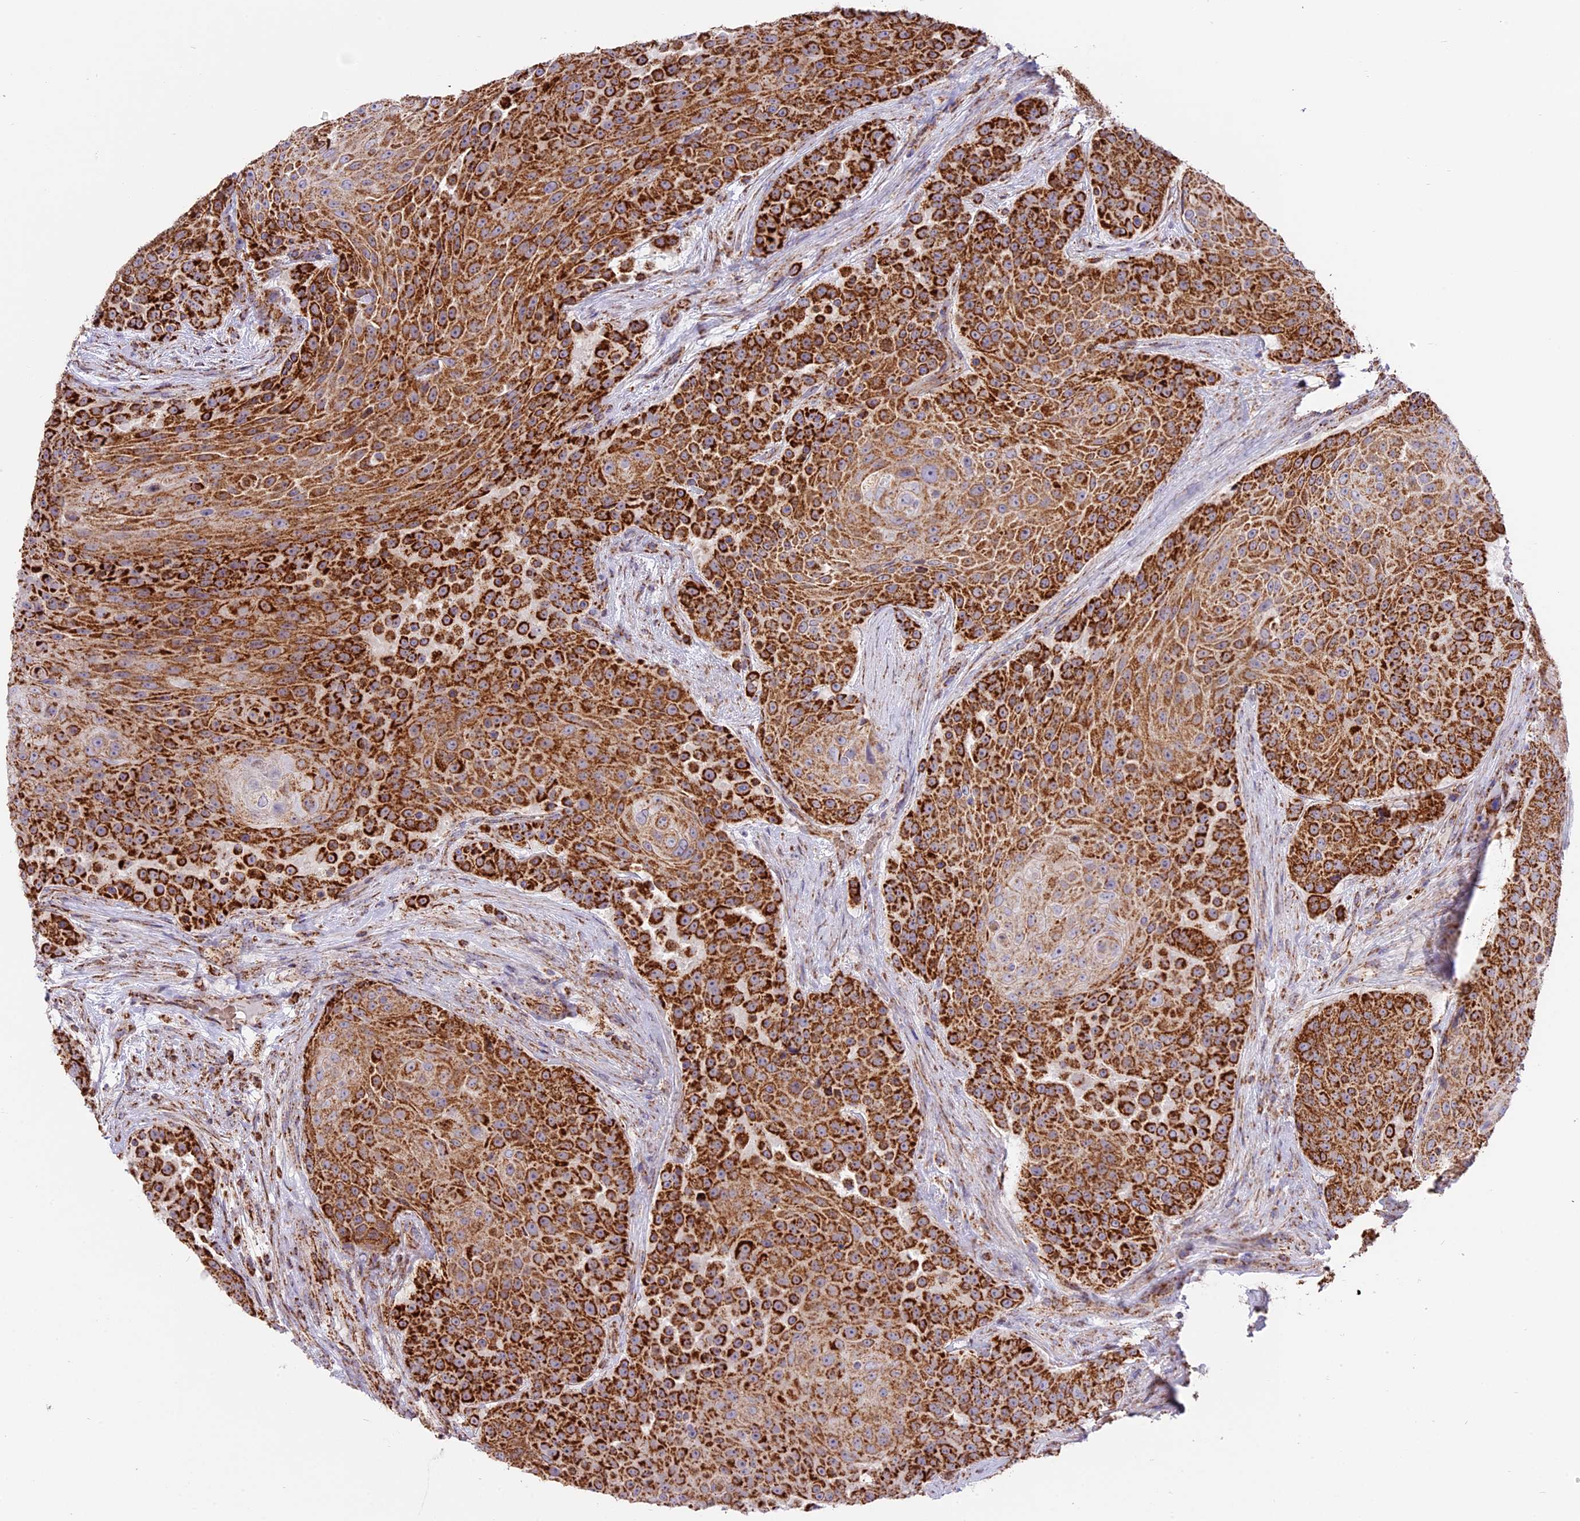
{"staining": {"intensity": "strong", "quantity": ">75%", "location": "cytoplasmic/membranous"}, "tissue": "urothelial cancer", "cell_type": "Tumor cells", "image_type": "cancer", "snomed": [{"axis": "morphology", "description": "Urothelial carcinoma, High grade"}, {"axis": "topography", "description": "Urinary bladder"}], "caption": "An IHC image of neoplastic tissue is shown. Protein staining in brown highlights strong cytoplasmic/membranous positivity in urothelial cancer within tumor cells. (DAB (3,3'-diaminobenzidine) = brown stain, brightfield microscopy at high magnification).", "gene": "NDUFA8", "patient": {"sex": "female", "age": 63}}